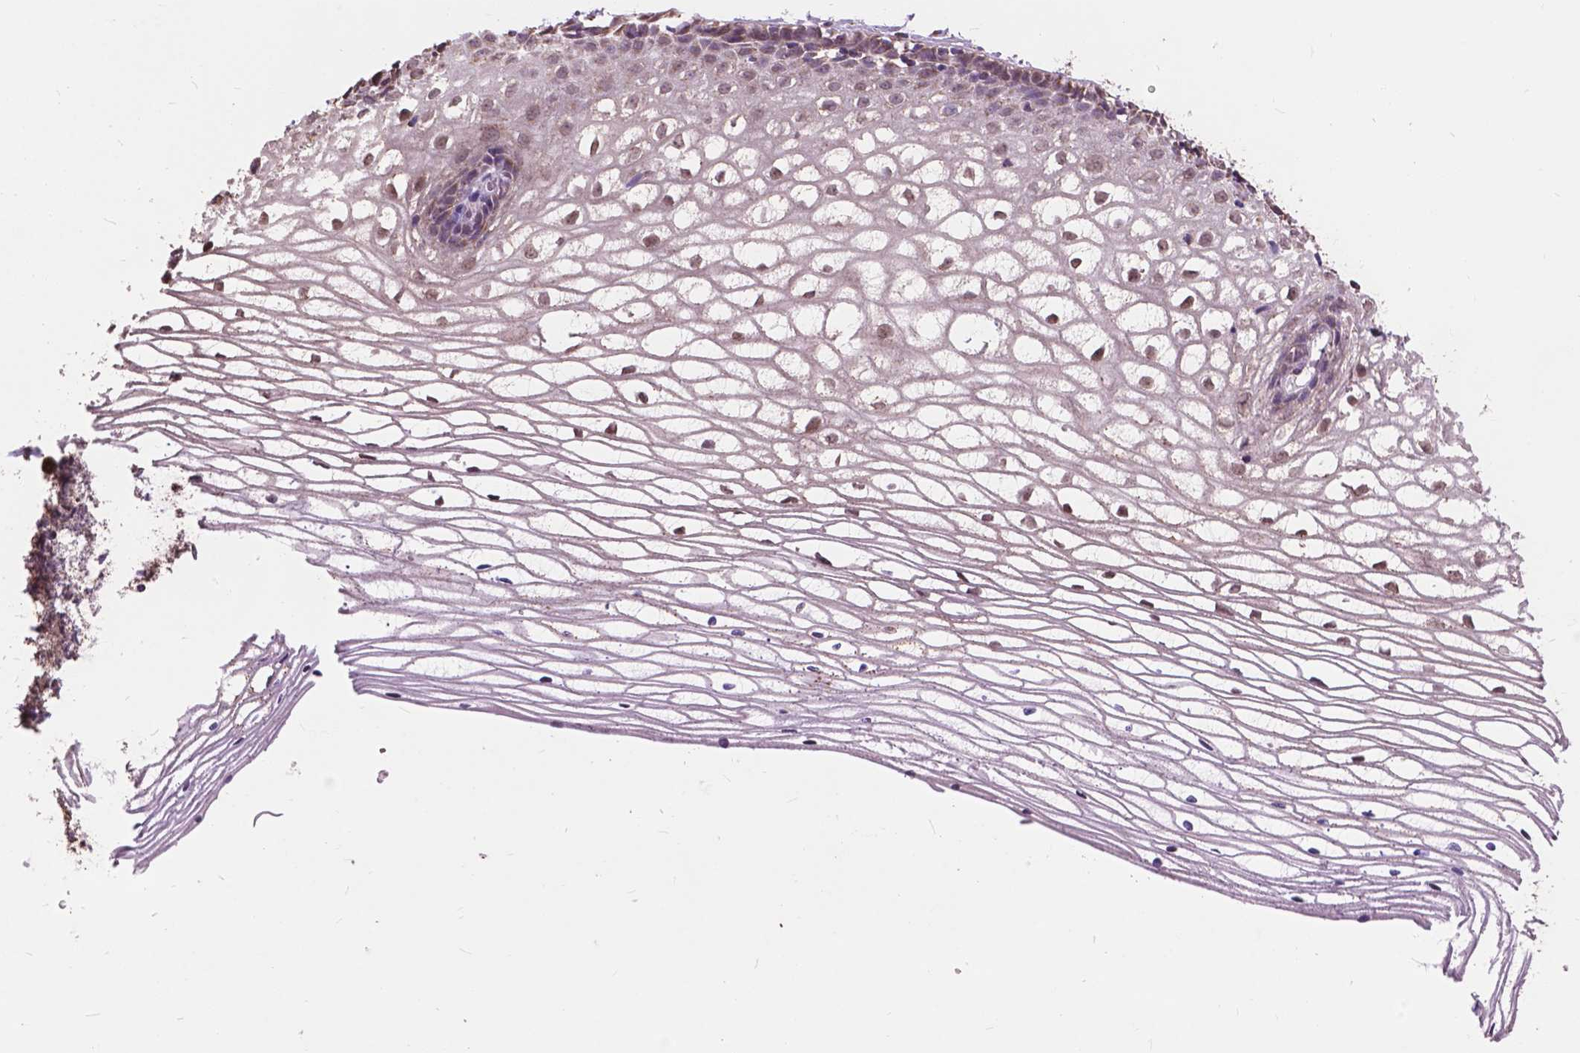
{"staining": {"intensity": "moderate", "quantity": ">75%", "location": "cytoplasmic/membranous"}, "tissue": "cervix", "cell_type": "Glandular cells", "image_type": "normal", "snomed": [{"axis": "morphology", "description": "Normal tissue, NOS"}, {"axis": "topography", "description": "Cervix"}], "caption": "There is medium levels of moderate cytoplasmic/membranous expression in glandular cells of normal cervix, as demonstrated by immunohistochemical staining (brown color).", "gene": "SCOC", "patient": {"sex": "female", "age": 40}}